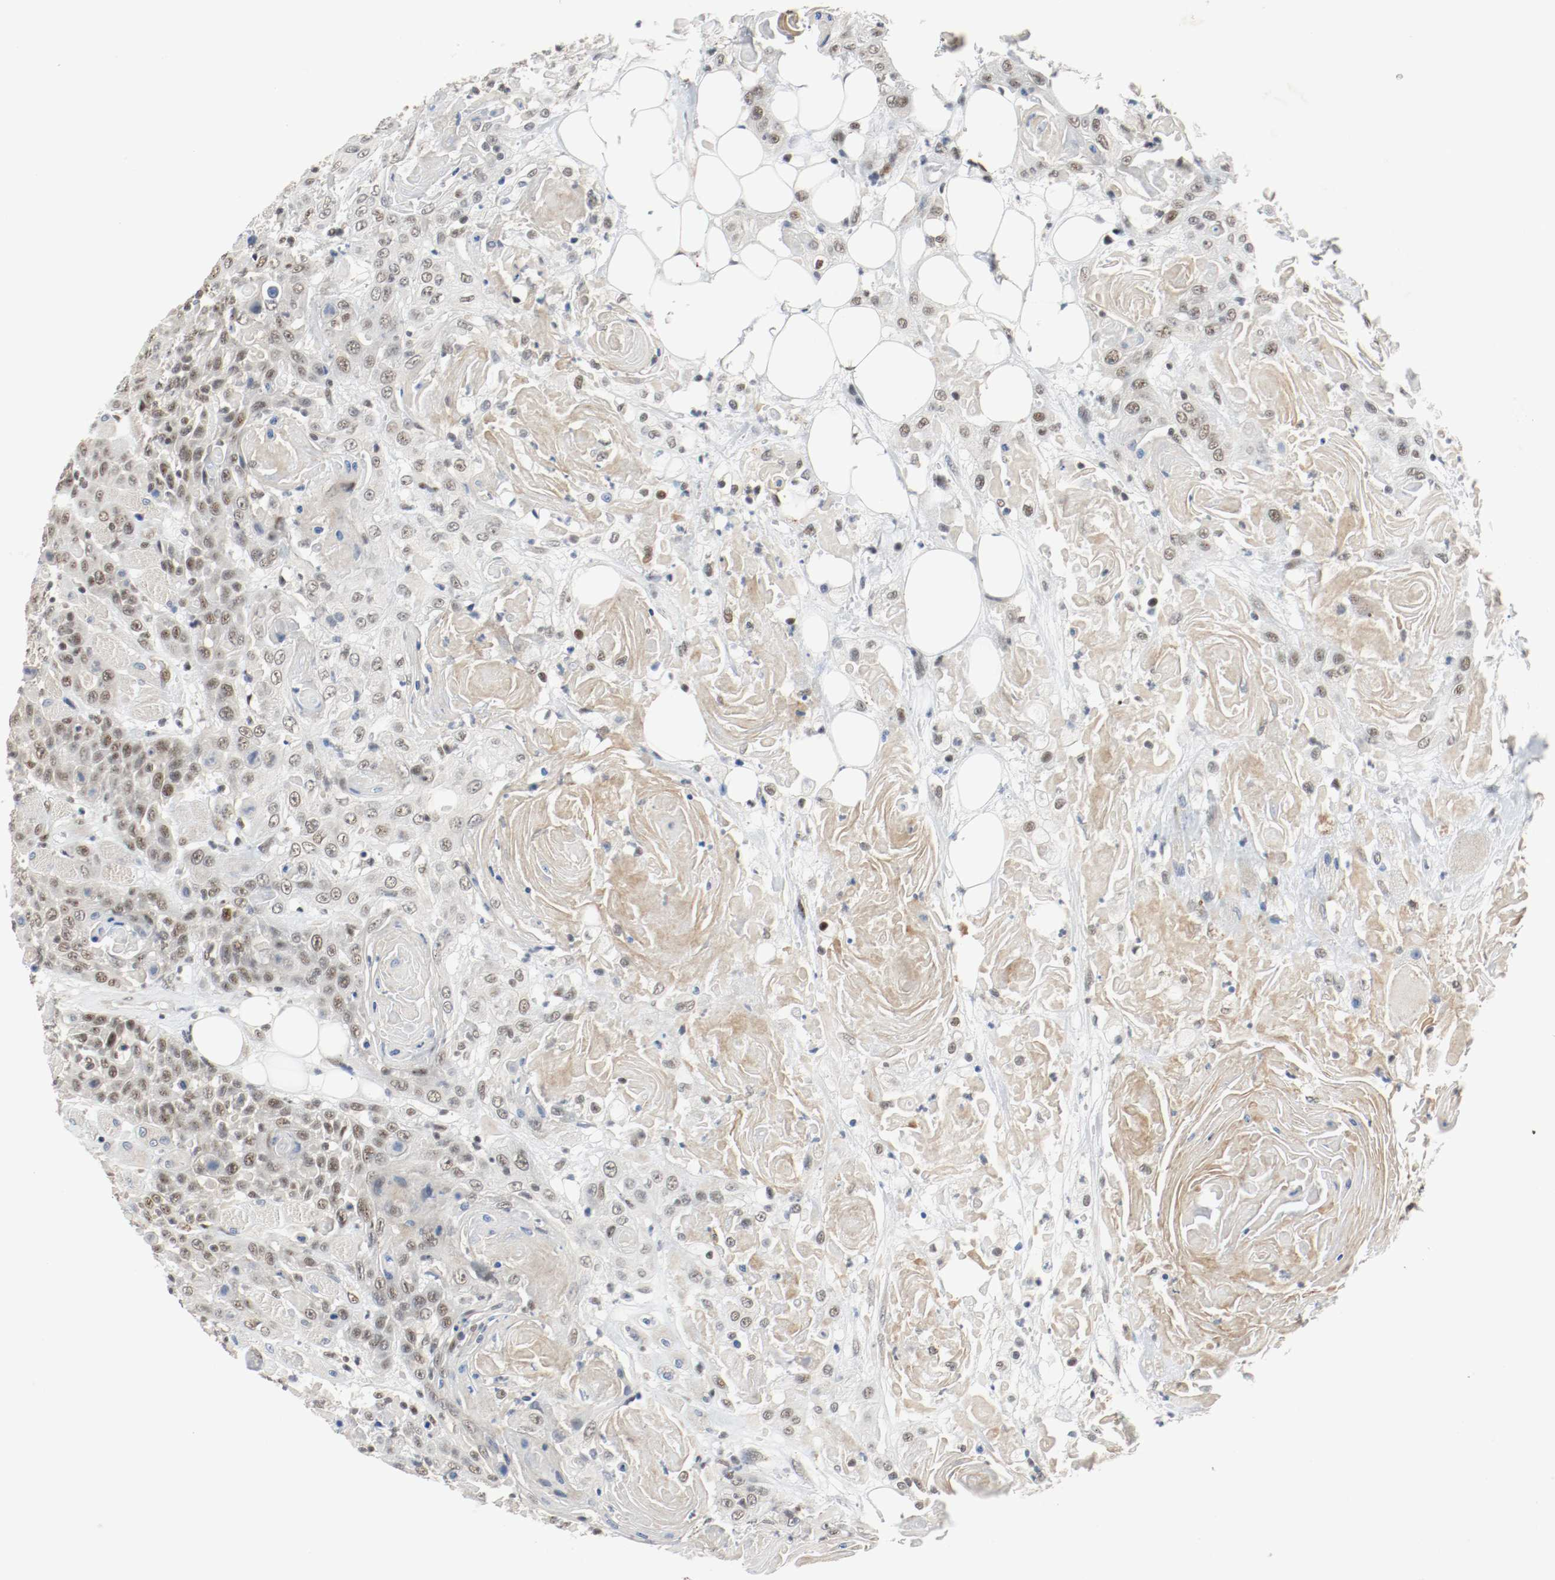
{"staining": {"intensity": "moderate", "quantity": "25%-75%", "location": "nuclear"}, "tissue": "head and neck cancer", "cell_type": "Tumor cells", "image_type": "cancer", "snomed": [{"axis": "morphology", "description": "Squamous cell carcinoma, NOS"}, {"axis": "topography", "description": "Head-Neck"}], "caption": "Brown immunohistochemical staining in human head and neck cancer shows moderate nuclear positivity in approximately 25%-75% of tumor cells.", "gene": "ASH1L", "patient": {"sex": "female", "age": 84}}